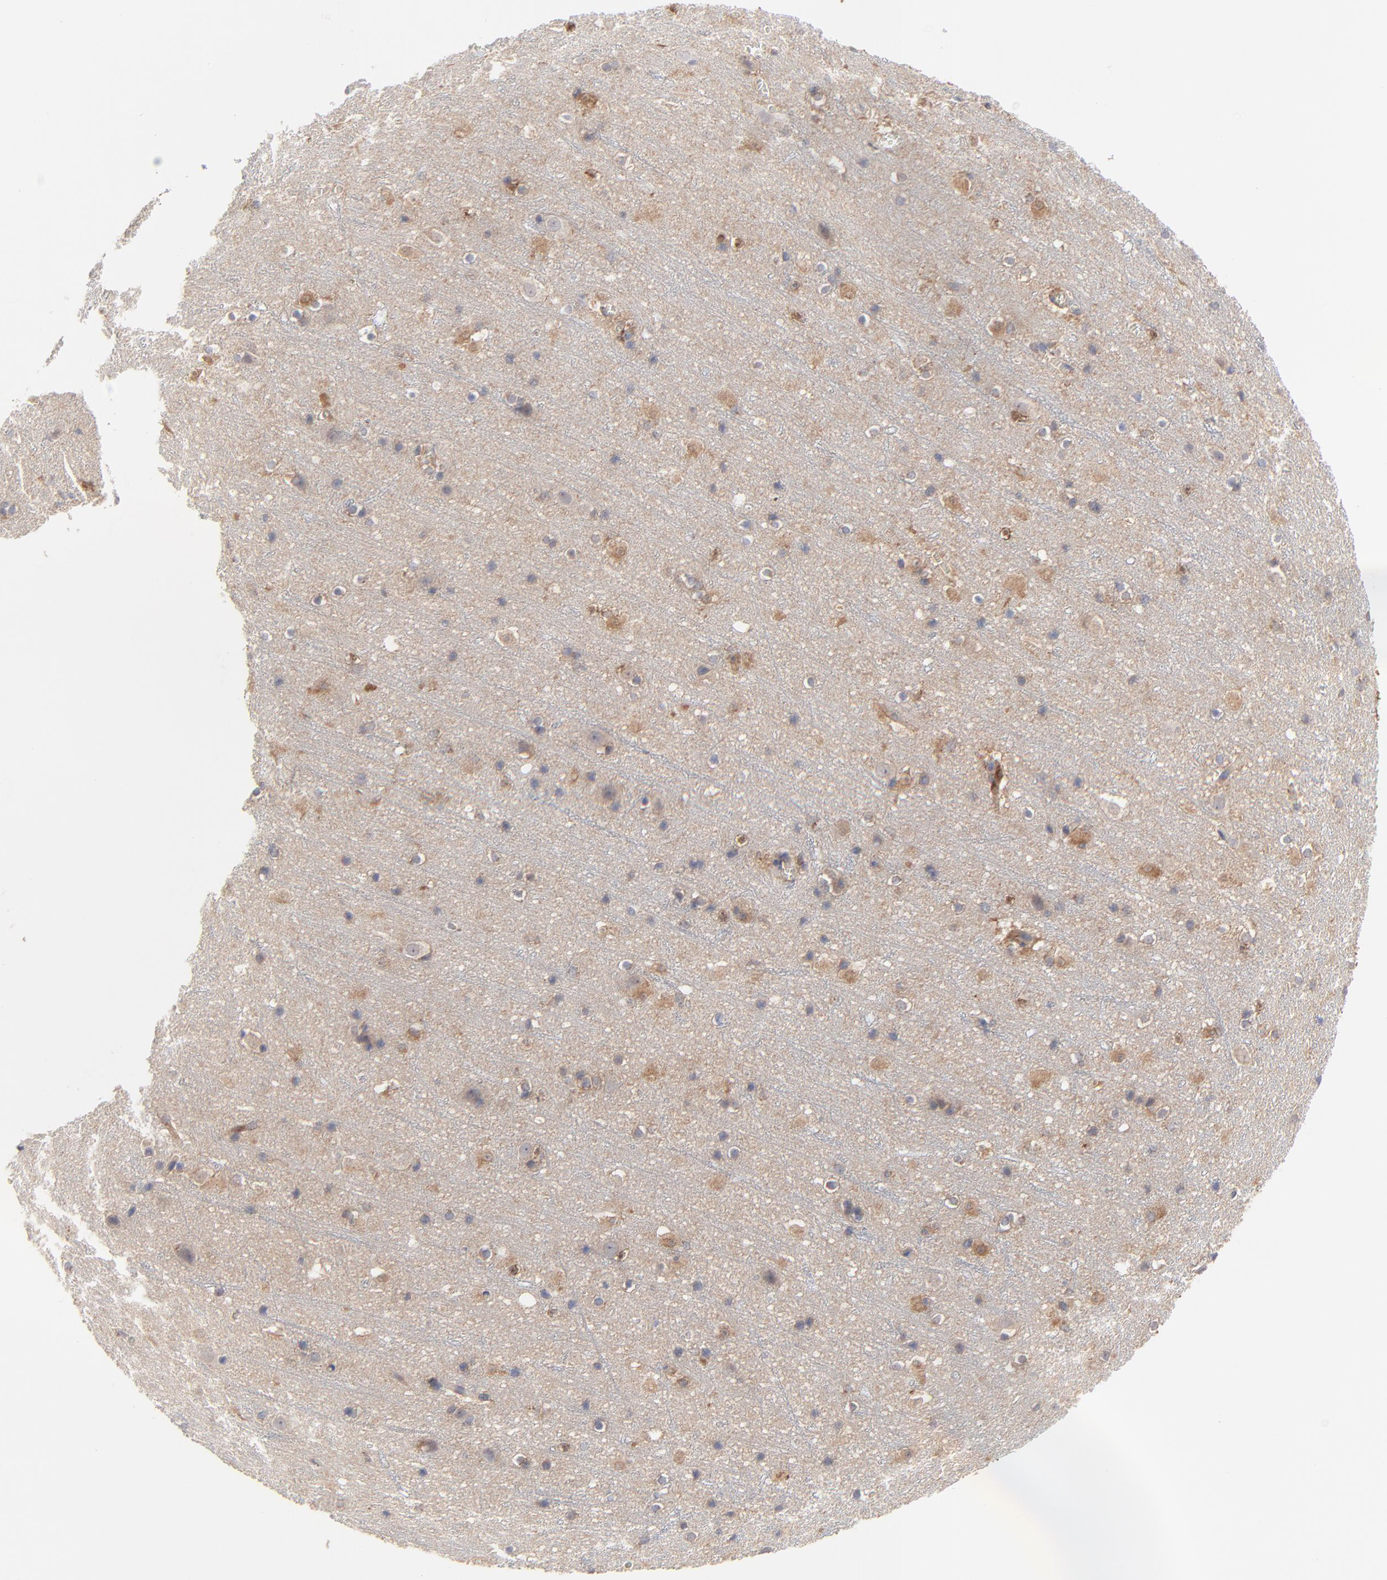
{"staining": {"intensity": "weak", "quantity": ">75%", "location": "cytoplasmic/membranous"}, "tissue": "cerebral cortex", "cell_type": "Endothelial cells", "image_type": "normal", "snomed": [{"axis": "morphology", "description": "Normal tissue, NOS"}, {"axis": "topography", "description": "Cerebral cortex"}], "caption": "Immunohistochemical staining of normal human cerebral cortex shows low levels of weak cytoplasmic/membranous positivity in about >75% of endothelial cells.", "gene": "RAB9A", "patient": {"sex": "male", "age": 45}}